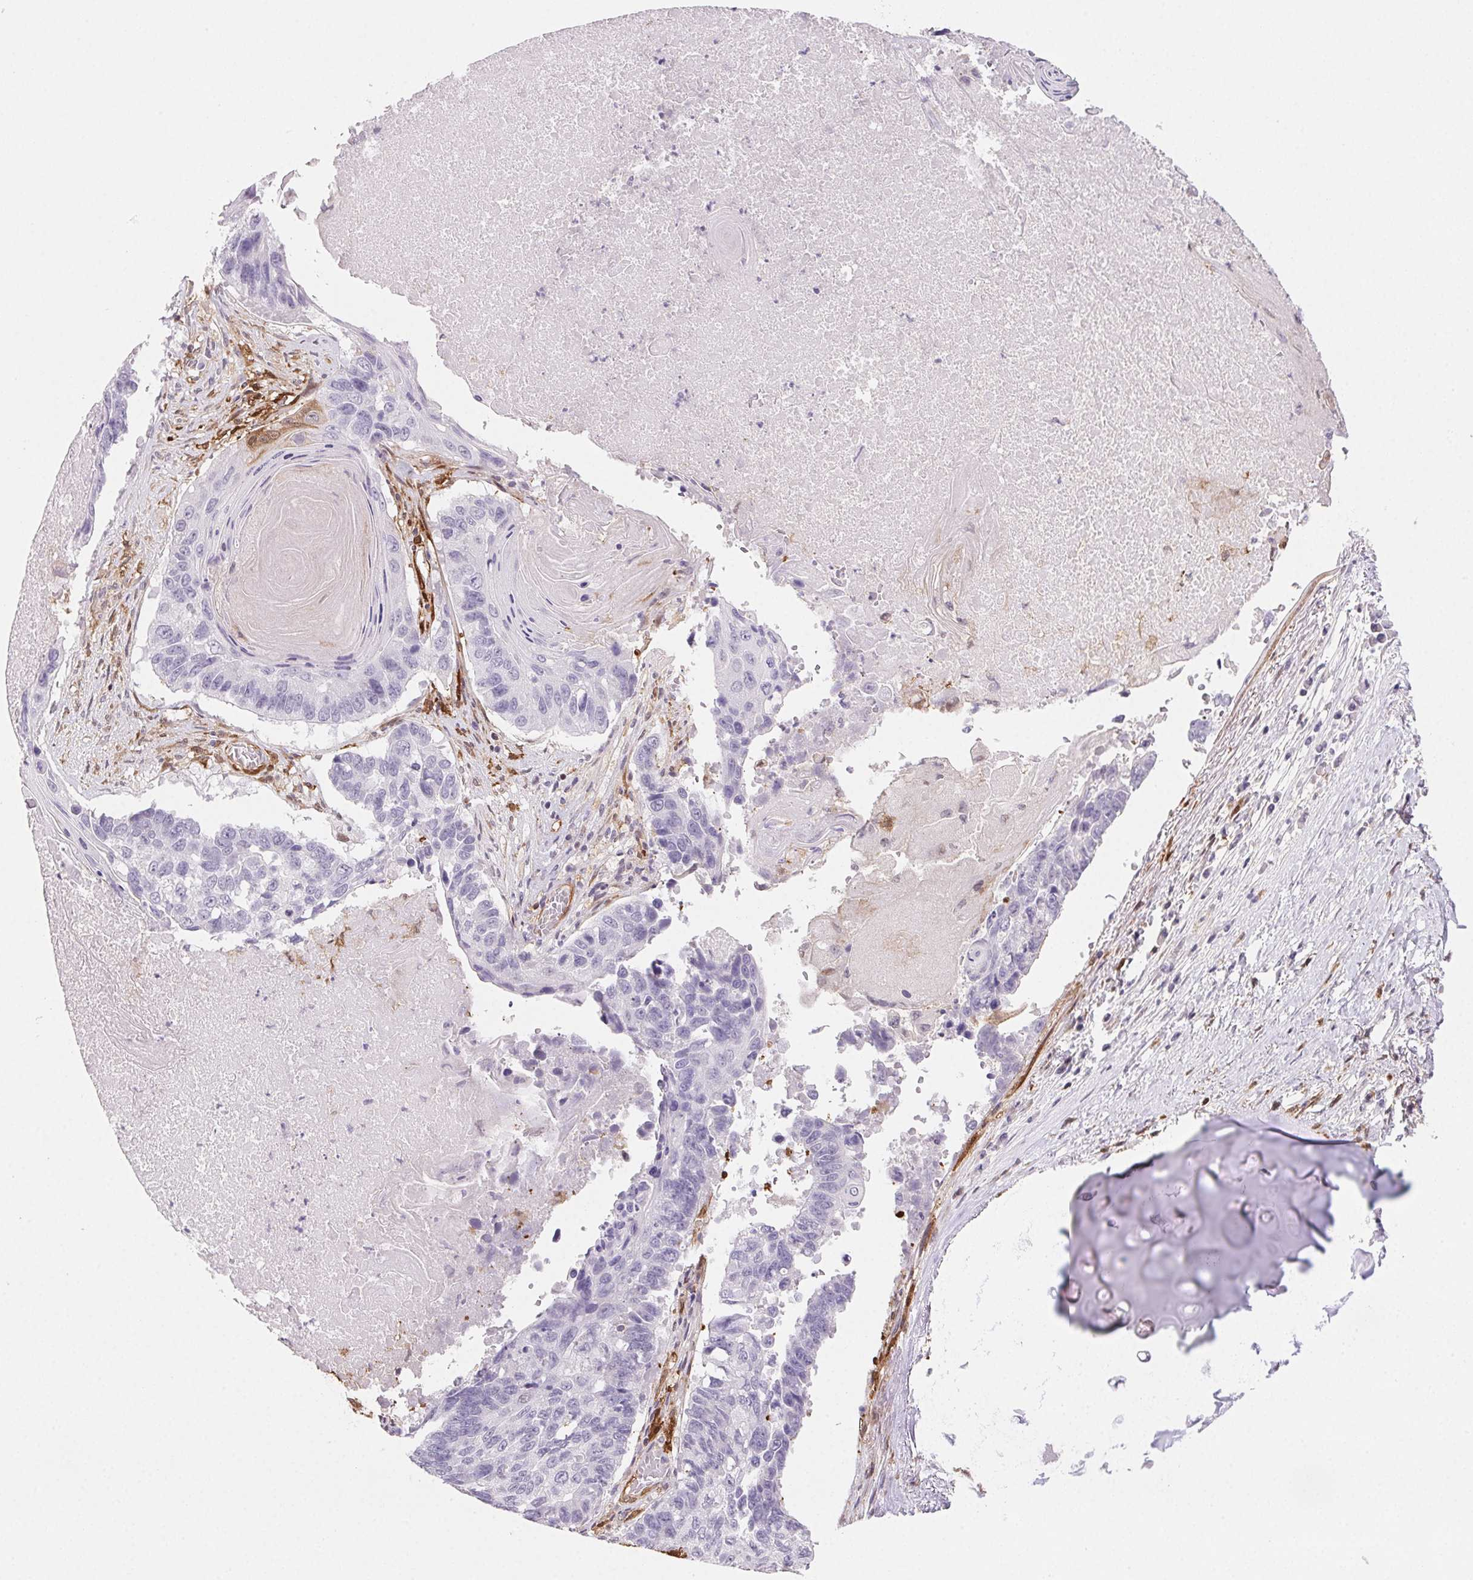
{"staining": {"intensity": "negative", "quantity": "none", "location": "none"}, "tissue": "lung cancer", "cell_type": "Tumor cells", "image_type": "cancer", "snomed": [{"axis": "morphology", "description": "Squamous cell carcinoma, NOS"}, {"axis": "topography", "description": "Lung"}], "caption": "High power microscopy image of an IHC photomicrograph of lung cancer, revealing no significant positivity in tumor cells. (Immunohistochemistry (ihc), brightfield microscopy, high magnification).", "gene": "GBP1", "patient": {"sex": "male", "age": 73}}